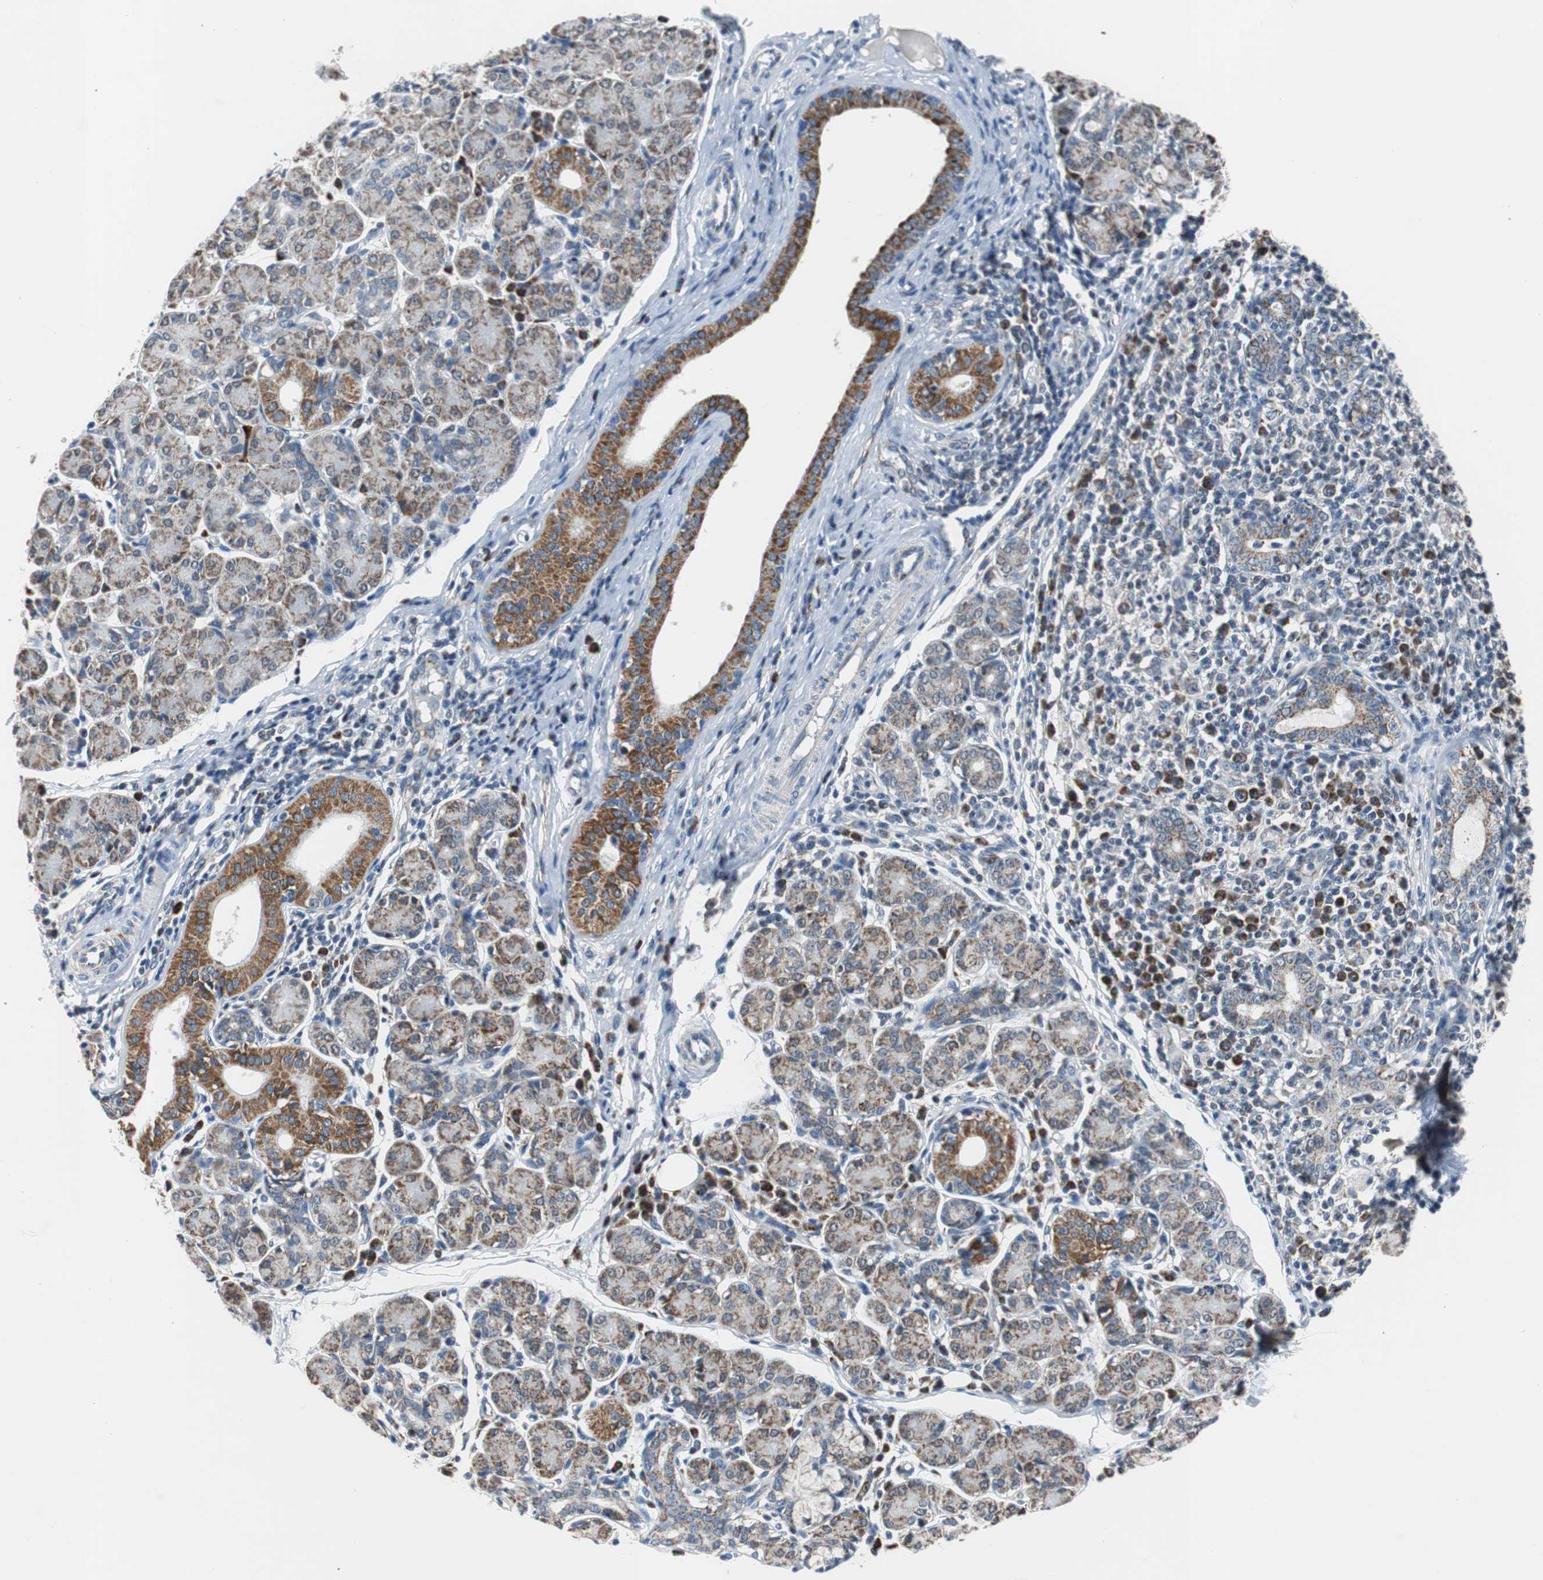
{"staining": {"intensity": "moderate", "quantity": "25%-75%", "location": "cytoplasmic/membranous"}, "tissue": "salivary gland", "cell_type": "Glandular cells", "image_type": "normal", "snomed": [{"axis": "morphology", "description": "Normal tissue, NOS"}, {"axis": "morphology", "description": "Inflammation, NOS"}, {"axis": "topography", "description": "Lymph node"}, {"axis": "topography", "description": "Salivary gland"}], "caption": "This is a photomicrograph of immunohistochemistry (IHC) staining of benign salivary gland, which shows moderate expression in the cytoplasmic/membranous of glandular cells.", "gene": "PITRM1", "patient": {"sex": "male", "age": 3}}